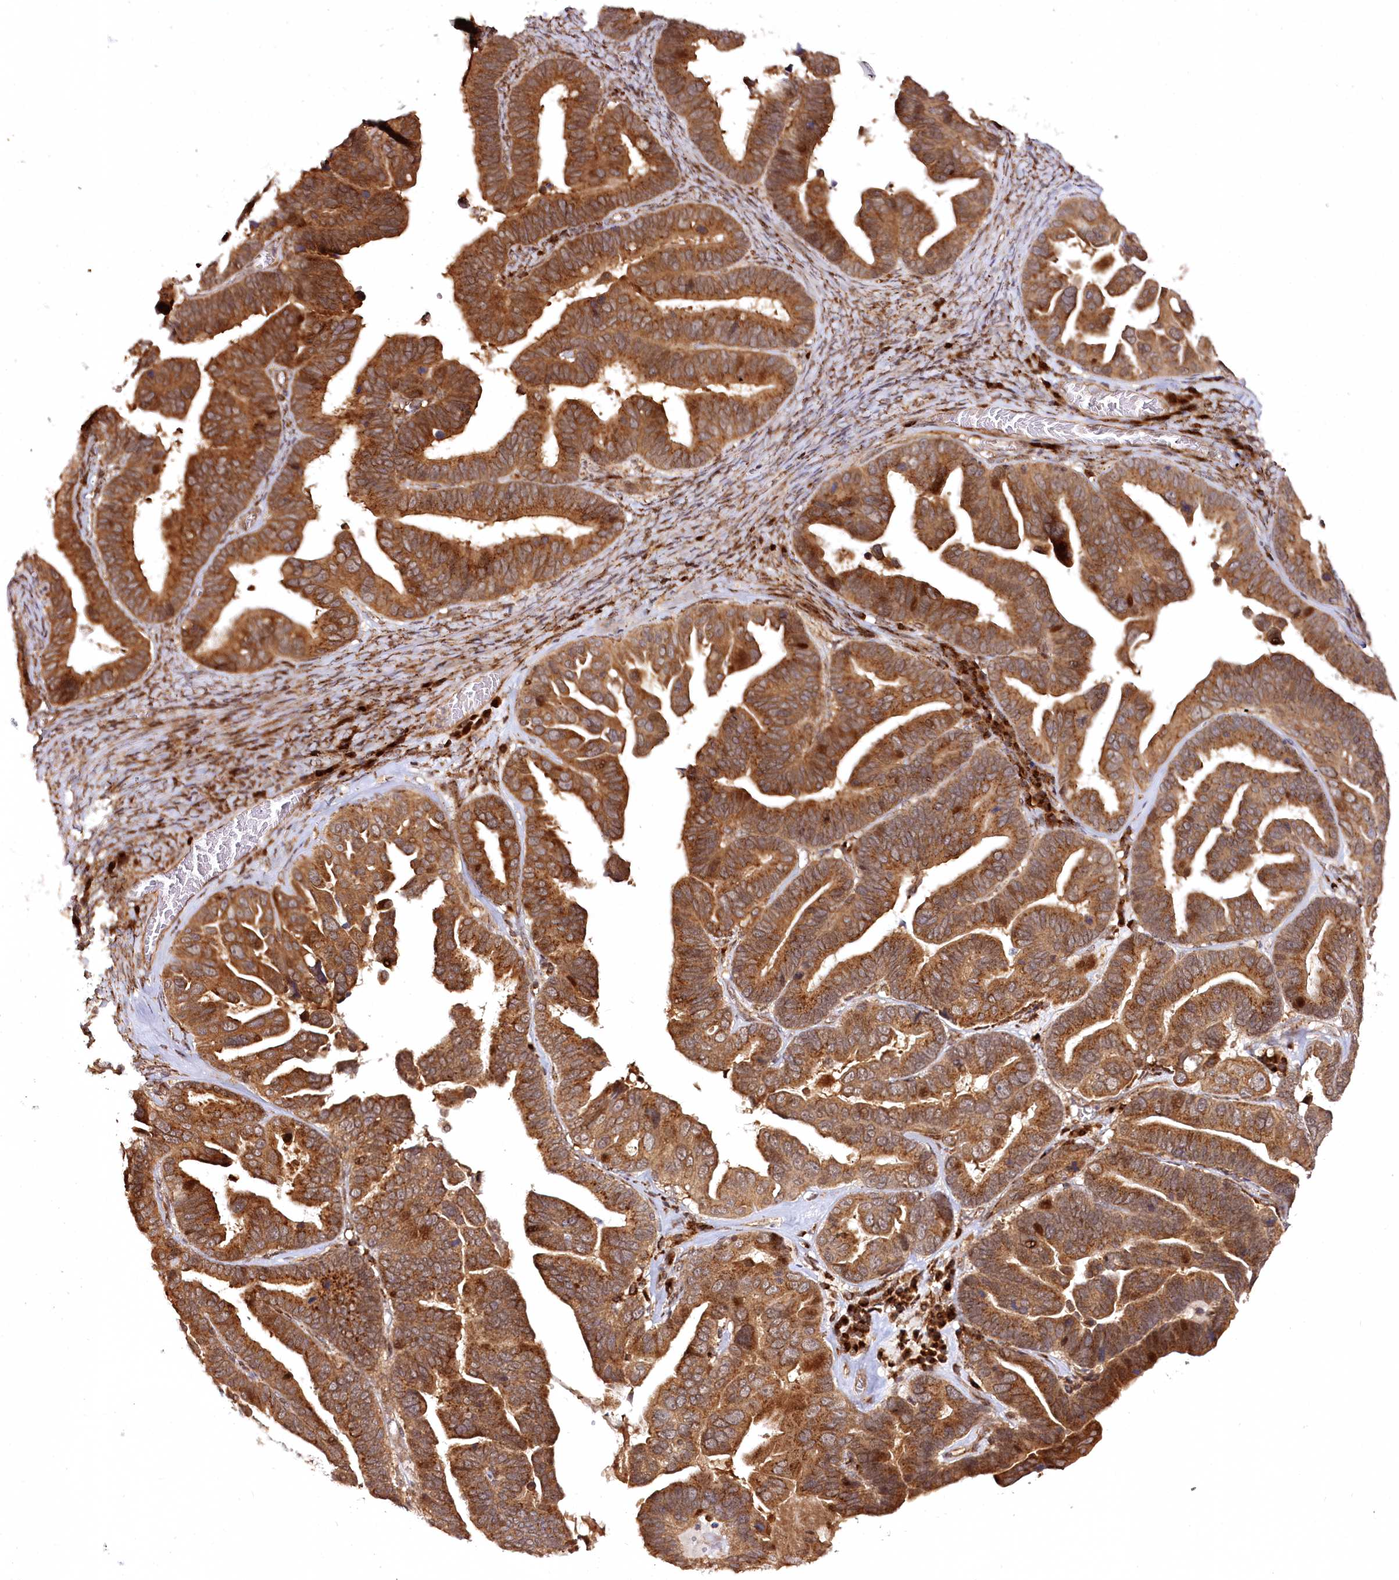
{"staining": {"intensity": "strong", "quantity": ">75%", "location": "cytoplasmic/membranous"}, "tissue": "ovarian cancer", "cell_type": "Tumor cells", "image_type": "cancer", "snomed": [{"axis": "morphology", "description": "Cystadenocarcinoma, serous, NOS"}, {"axis": "topography", "description": "Ovary"}], "caption": "High-magnification brightfield microscopy of ovarian cancer stained with DAB (brown) and counterstained with hematoxylin (blue). tumor cells exhibit strong cytoplasmic/membranous positivity is appreciated in about>75% of cells. Using DAB (3,3'-diaminobenzidine) (brown) and hematoxylin (blue) stains, captured at high magnification using brightfield microscopy.", "gene": "COPG1", "patient": {"sex": "female", "age": 56}}